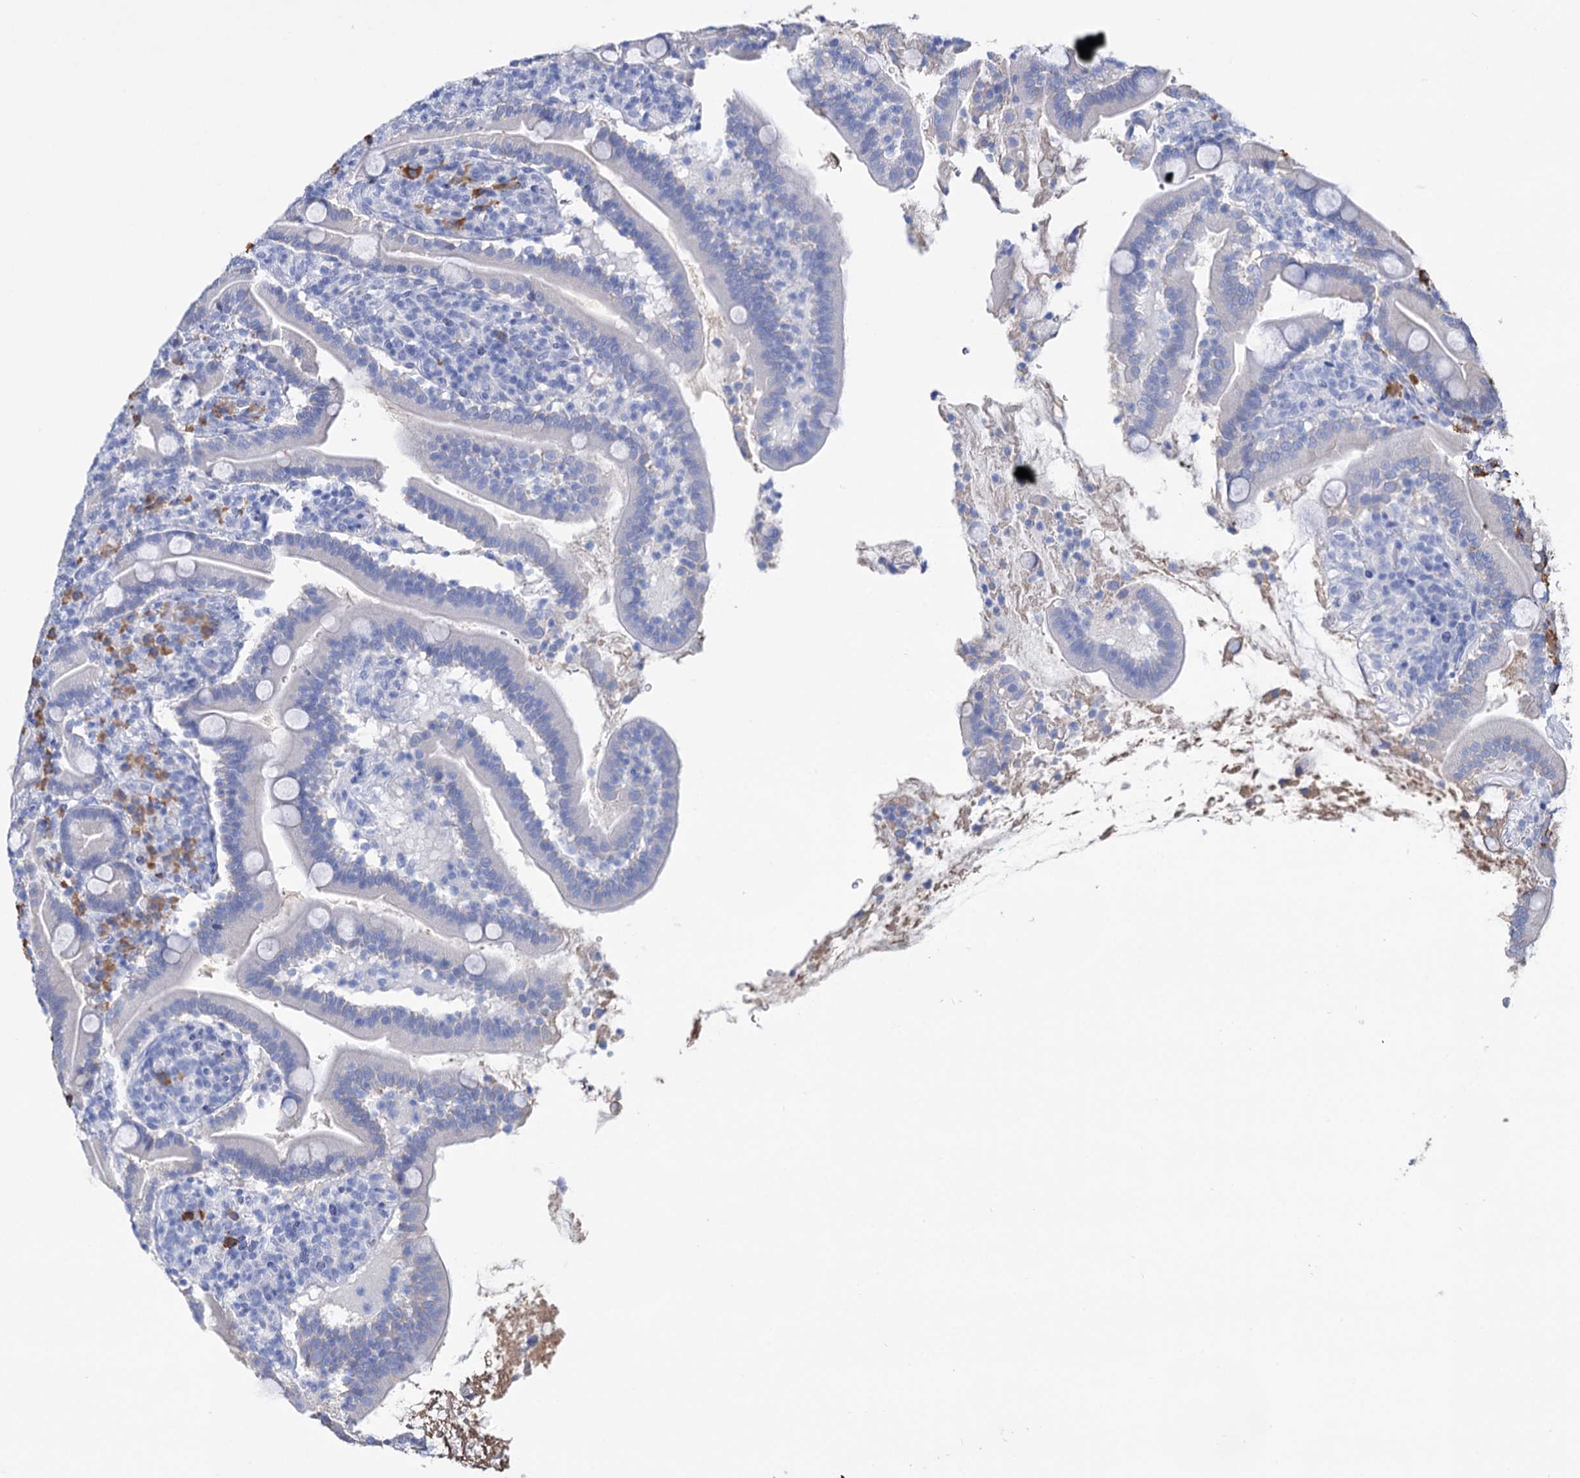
{"staining": {"intensity": "negative", "quantity": "none", "location": "none"}, "tissue": "duodenum", "cell_type": "Glandular cells", "image_type": "normal", "snomed": [{"axis": "morphology", "description": "Normal tissue, NOS"}, {"axis": "topography", "description": "Duodenum"}], "caption": "Micrograph shows no significant protein expression in glandular cells of unremarkable duodenum.", "gene": "FBXW12", "patient": {"sex": "male", "age": 35}}